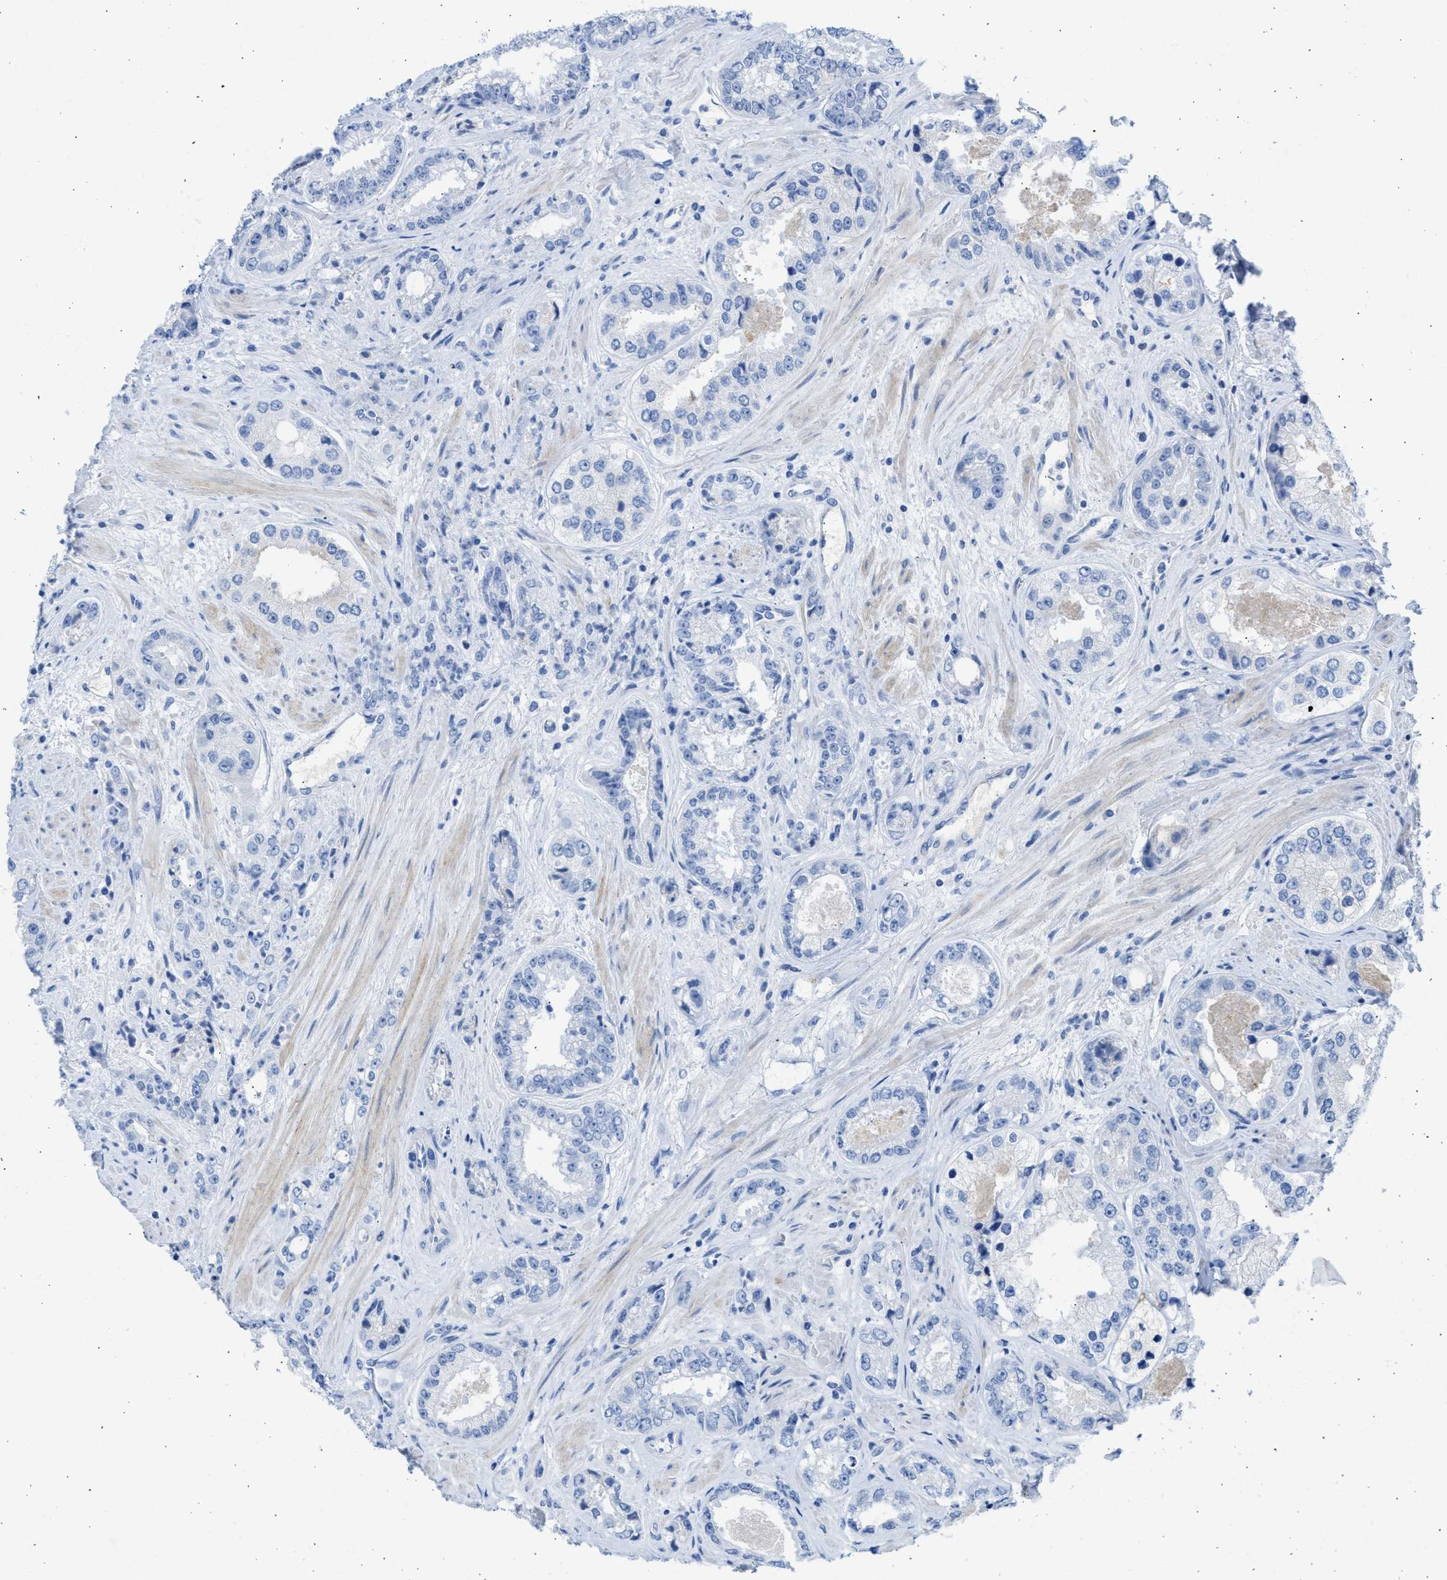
{"staining": {"intensity": "negative", "quantity": "none", "location": "none"}, "tissue": "prostate cancer", "cell_type": "Tumor cells", "image_type": "cancer", "snomed": [{"axis": "morphology", "description": "Adenocarcinoma, High grade"}, {"axis": "topography", "description": "Prostate"}], "caption": "An image of adenocarcinoma (high-grade) (prostate) stained for a protein shows no brown staining in tumor cells.", "gene": "SPATA3", "patient": {"sex": "male", "age": 61}}